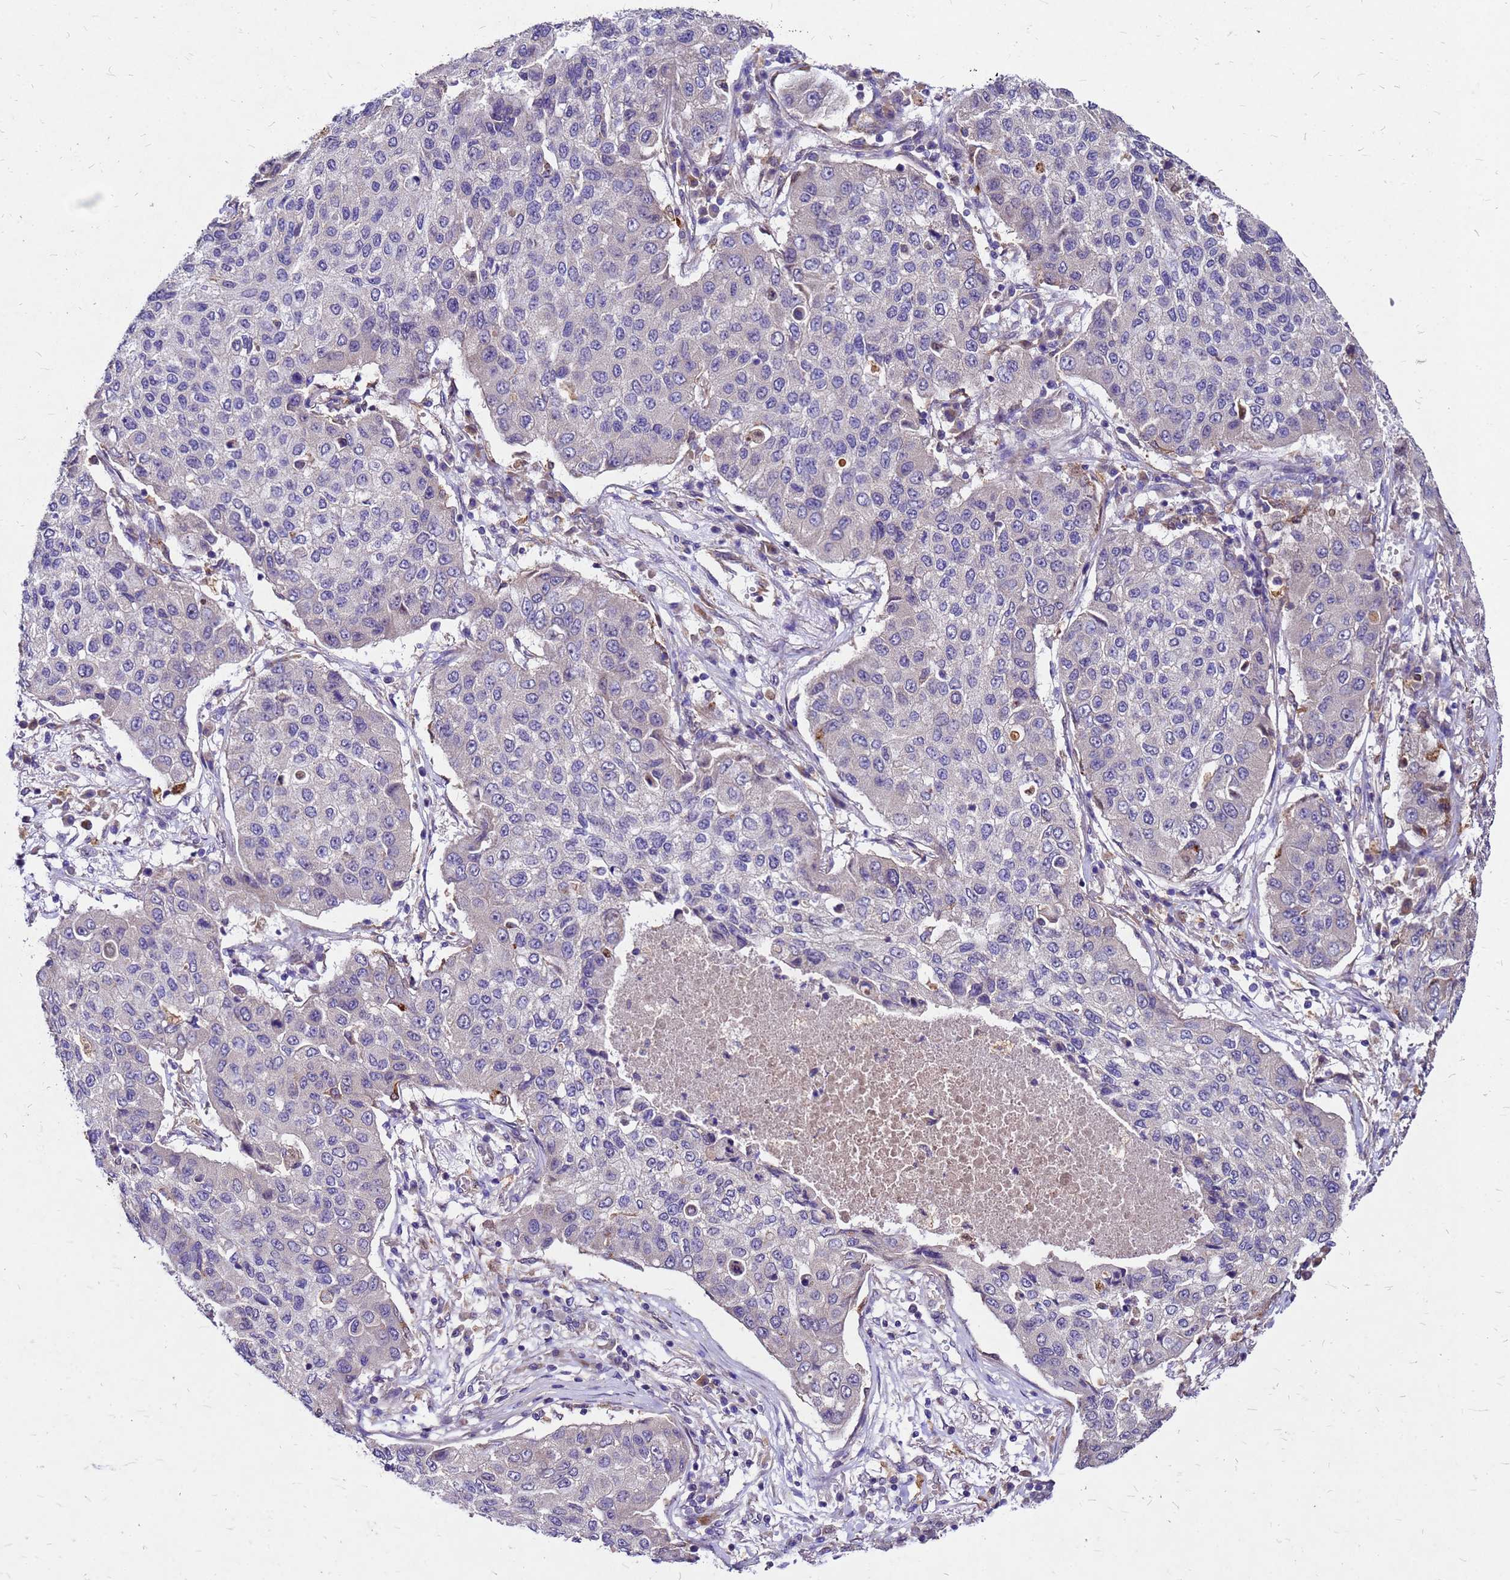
{"staining": {"intensity": "negative", "quantity": "none", "location": "none"}, "tissue": "lung cancer", "cell_type": "Tumor cells", "image_type": "cancer", "snomed": [{"axis": "morphology", "description": "Squamous cell carcinoma, NOS"}, {"axis": "topography", "description": "Lung"}], "caption": "This is an IHC histopathology image of squamous cell carcinoma (lung). There is no staining in tumor cells.", "gene": "DUSP23", "patient": {"sex": "male", "age": 74}}